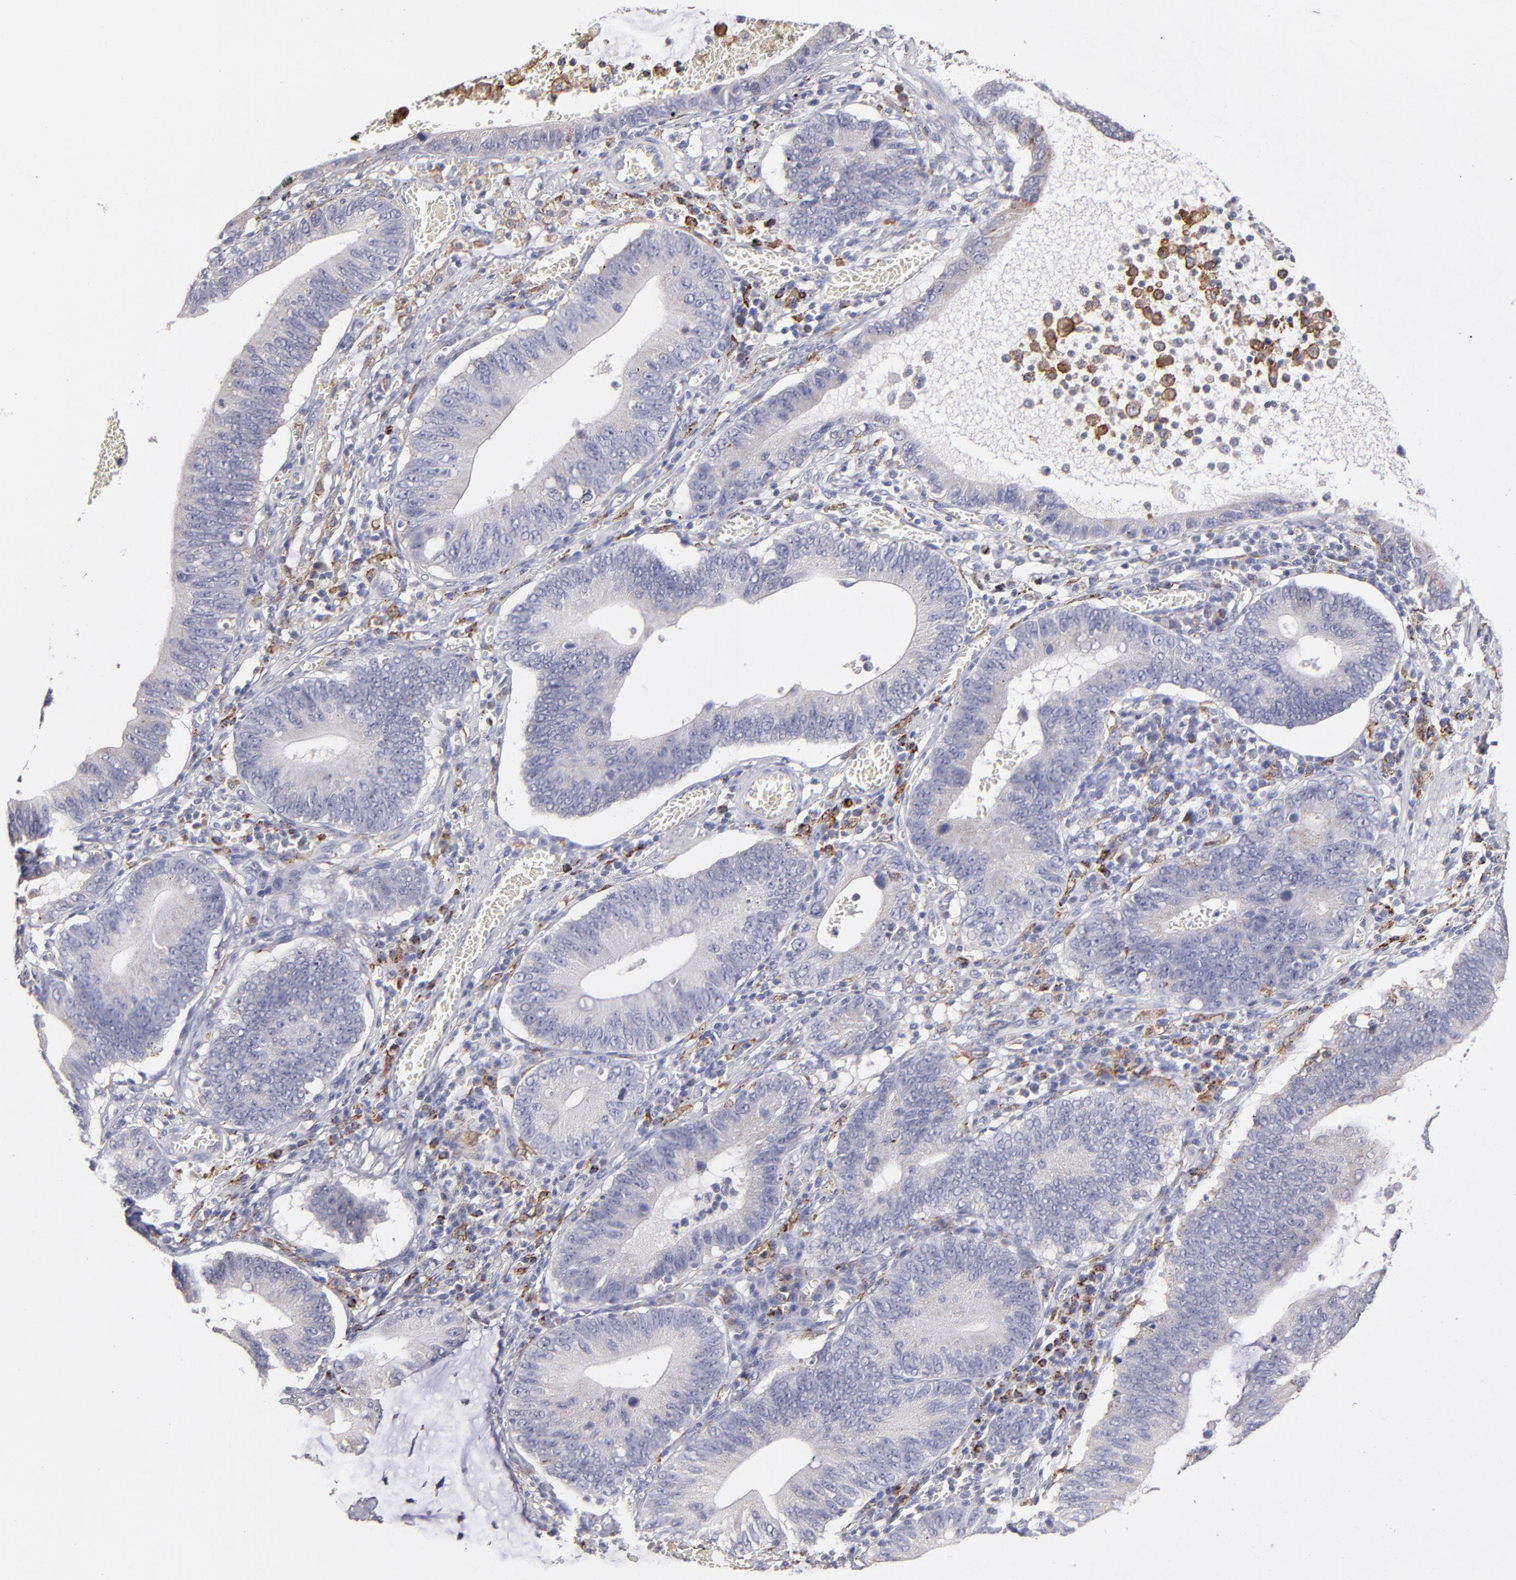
{"staining": {"intensity": "weak", "quantity": "<25%", "location": "cytoplasmic/membranous"}, "tissue": "stomach cancer", "cell_type": "Tumor cells", "image_type": "cancer", "snomed": [{"axis": "morphology", "description": "Adenocarcinoma, NOS"}, {"axis": "topography", "description": "Stomach"}, {"axis": "topography", "description": "Gastric cardia"}], "caption": "This photomicrograph is of stomach adenocarcinoma stained with IHC to label a protein in brown with the nuclei are counter-stained blue. There is no staining in tumor cells.", "gene": "GLDC", "patient": {"sex": "male", "age": 59}}